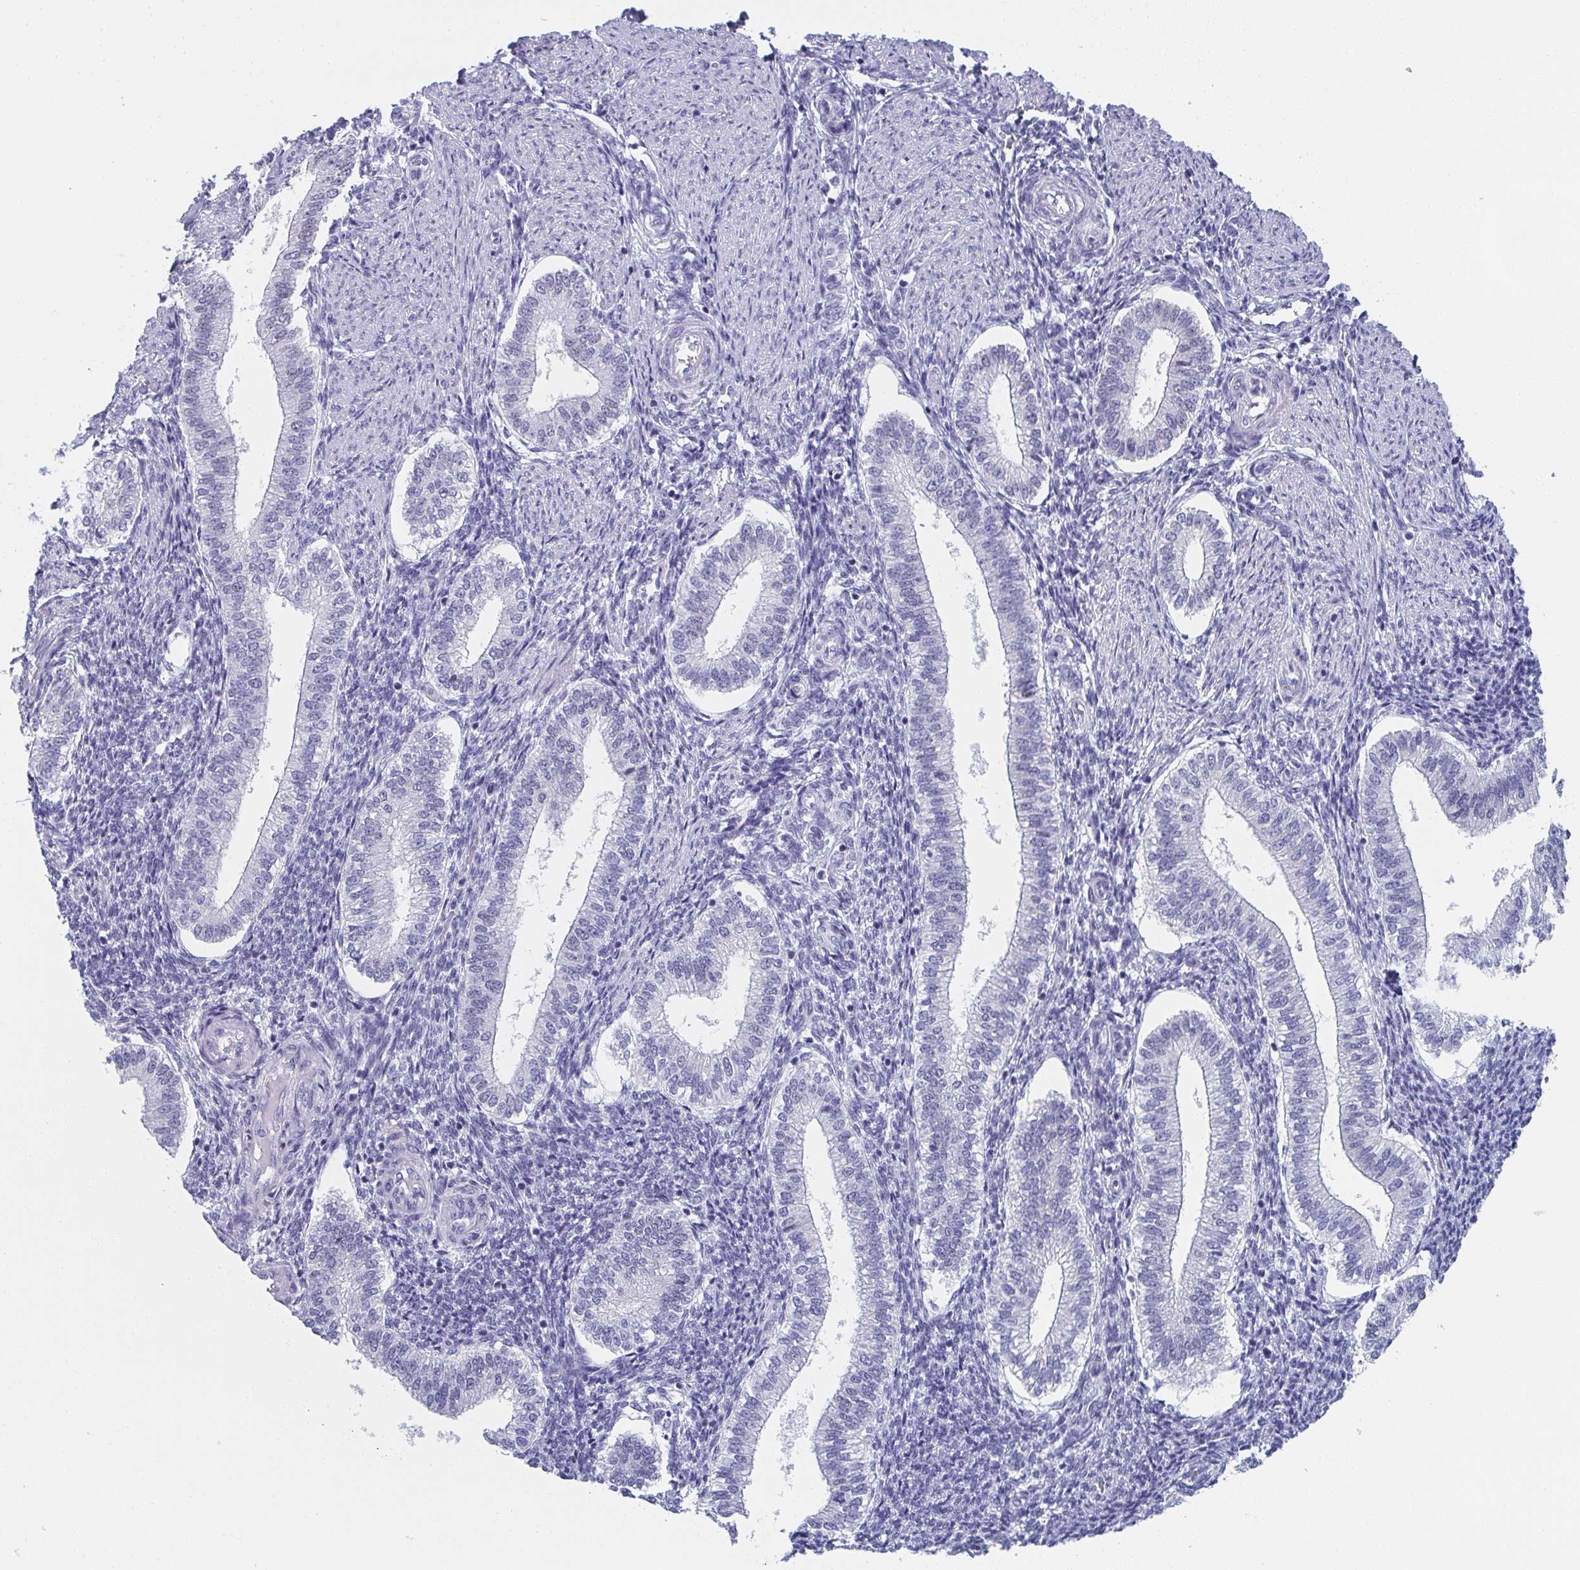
{"staining": {"intensity": "negative", "quantity": "none", "location": "none"}, "tissue": "endometrium", "cell_type": "Cells in endometrial stroma", "image_type": "normal", "snomed": [{"axis": "morphology", "description": "Normal tissue, NOS"}, {"axis": "topography", "description": "Endometrium"}], "caption": "Immunohistochemistry (IHC) of normal human endometrium shows no staining in cells in endometrial stroma.", "gene": "DYDC2", "patient": {"sex": "female", "age": 25}}